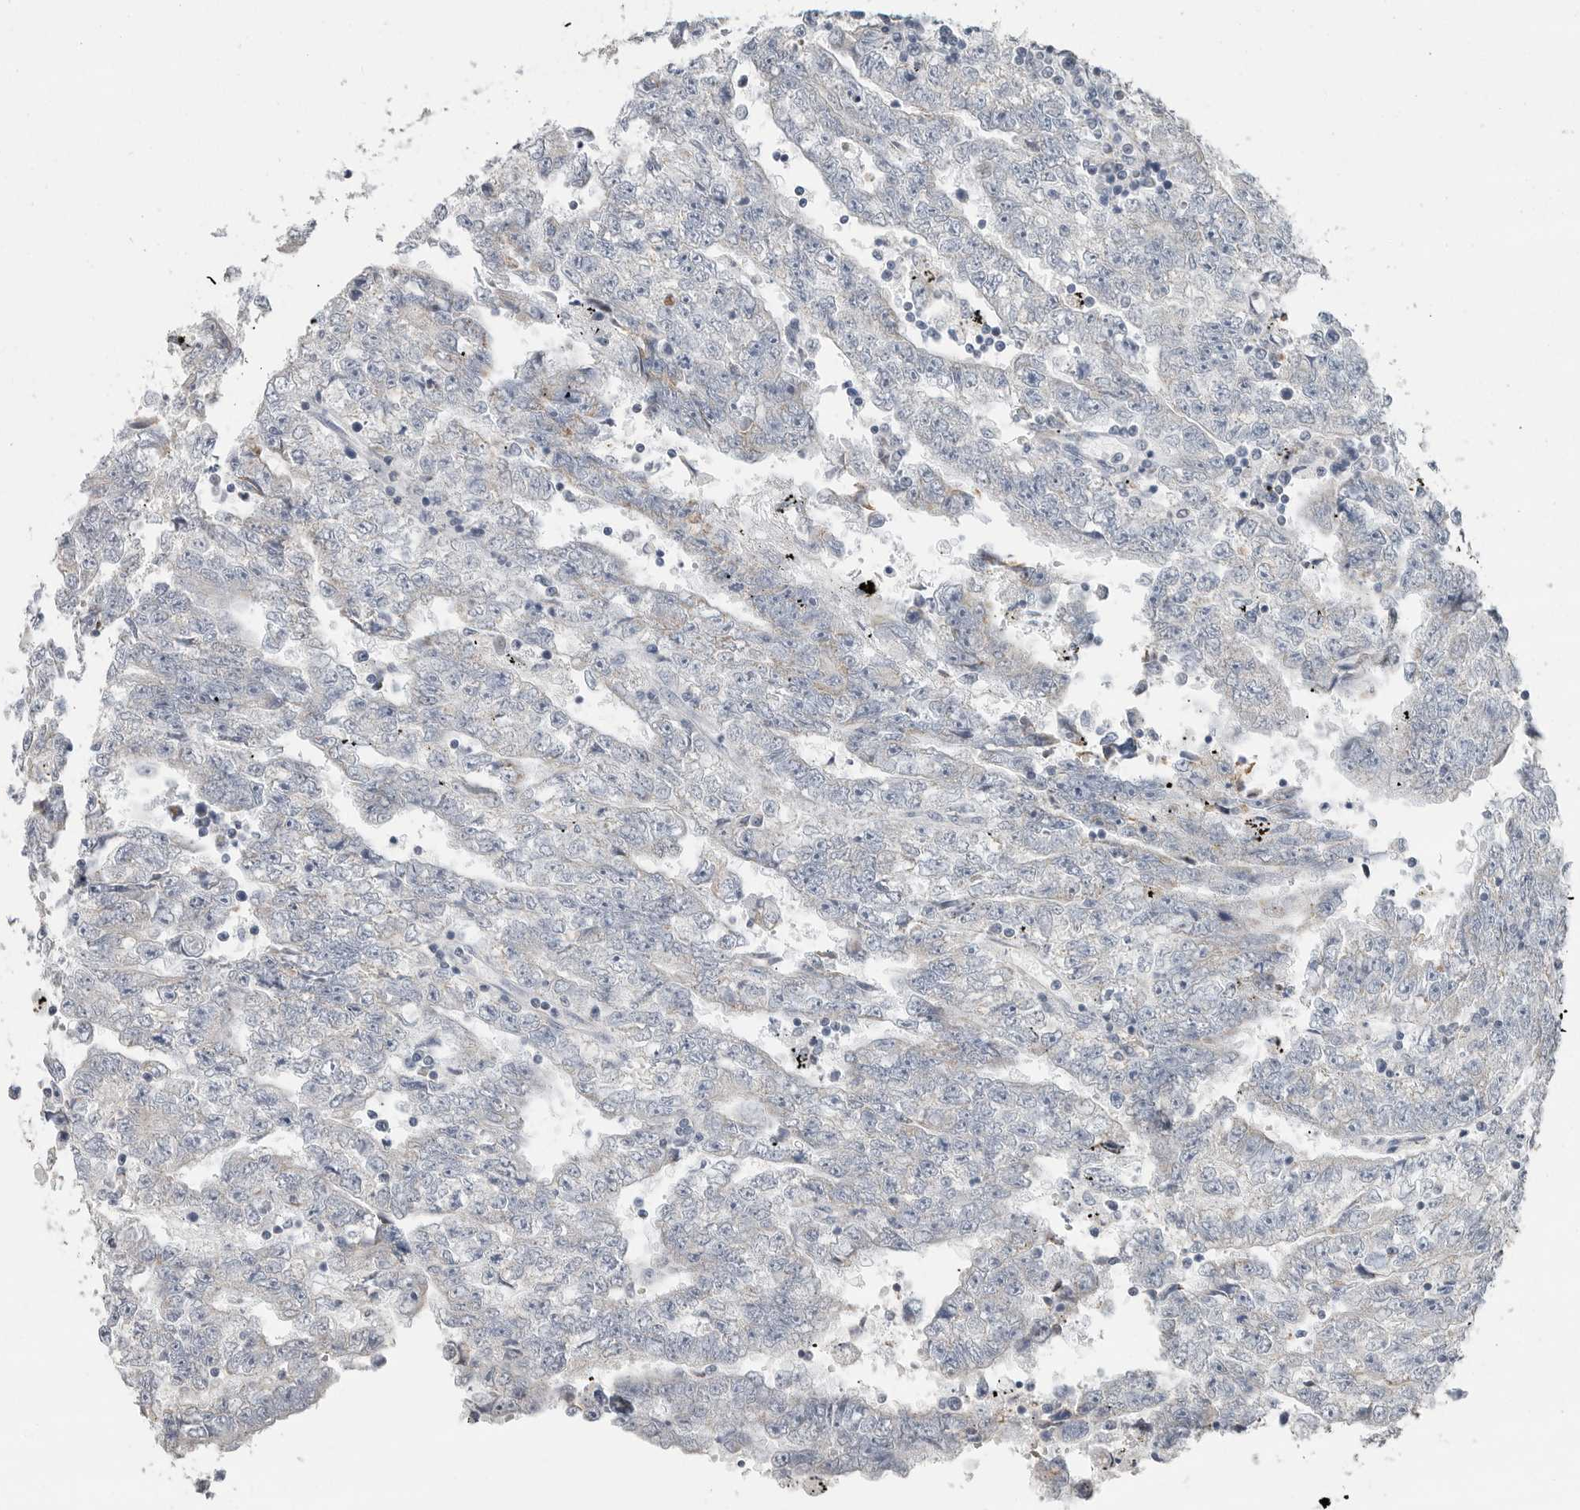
{"staining": {"intensity": "negative", "quantity": "none", "location": "none"}, "tissue": "testis cancer", "cell_type": "Tumor cells", "image_type": "cancer", "snomed": [{"axis": "morphology", "description": "Carcinoma, Embryonal, NOS"}, {"axis": "topography", "description": "Testis"}], "caption": "Immunohistochemistry (IHC) histopathology image of human testis cancer (embryonal carcinoma) stained for a protein (brown), which reveals no expression in tumor cells.", "gene": "PLN", "patient": {"sex": "male", "age": 25}}